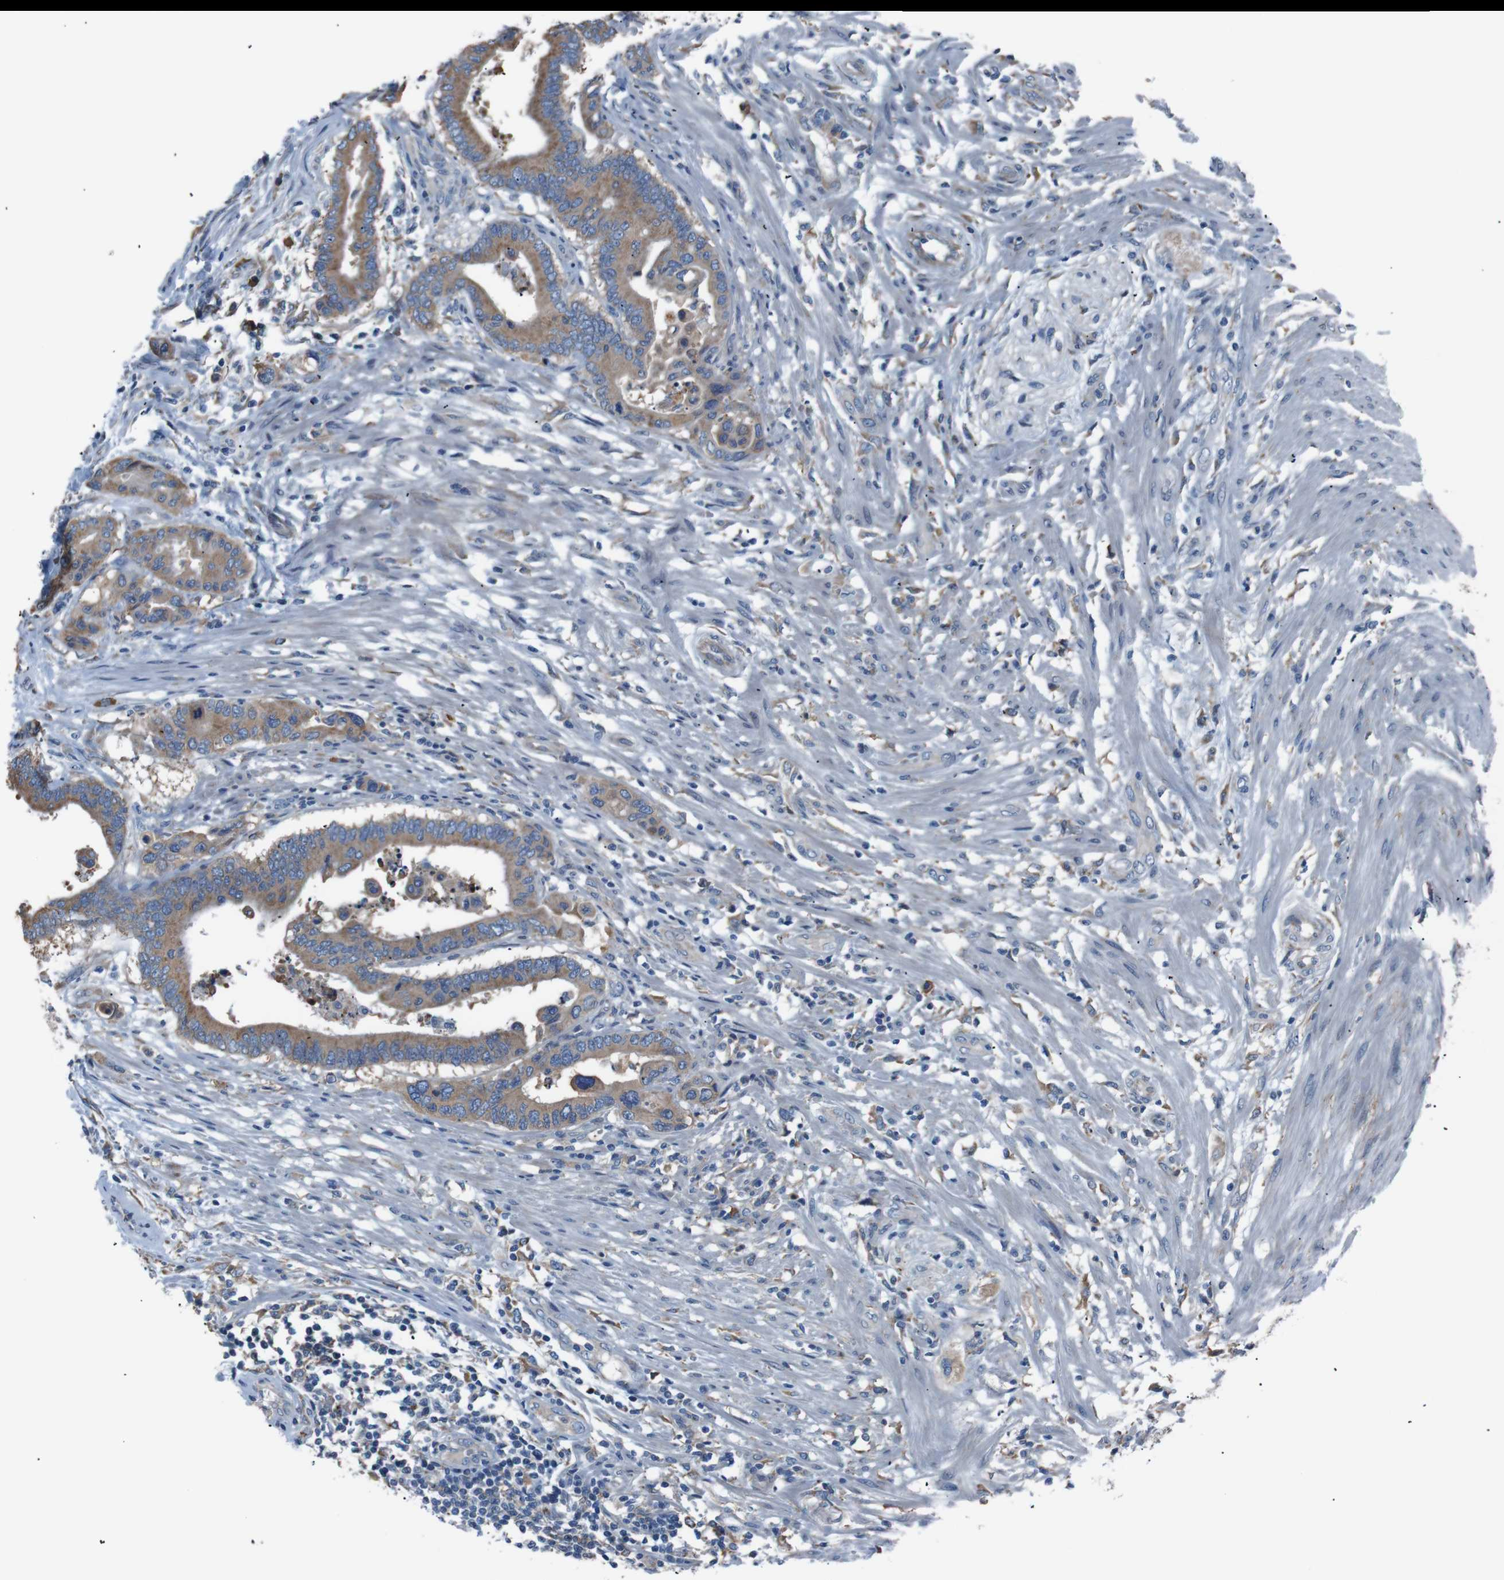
{"staining": {"intensity": "moderate", "quantity": ">75%", "location": "cytoplasmic/membranous"}, "tissue": "colorectal cancer", "cell_type": "Tumor cells", "image_type": "cancer", "snomed": [{"axis": "morphology", "description": "Normal tissue, NOS"}, {"axis": "morphology", "description": "Adenocarcinoma, NOS"}, {"axis": "topography", "description": "Colon"}], "caption": "Tumor cells demonstrate medium levels of moderate cytoplasmic/membranous staining in approximately >75% of cells in adenocarcinoma (colorectal).", "gene": "SIGMAR1", "patient": {"sex": "male", "age": 82}}